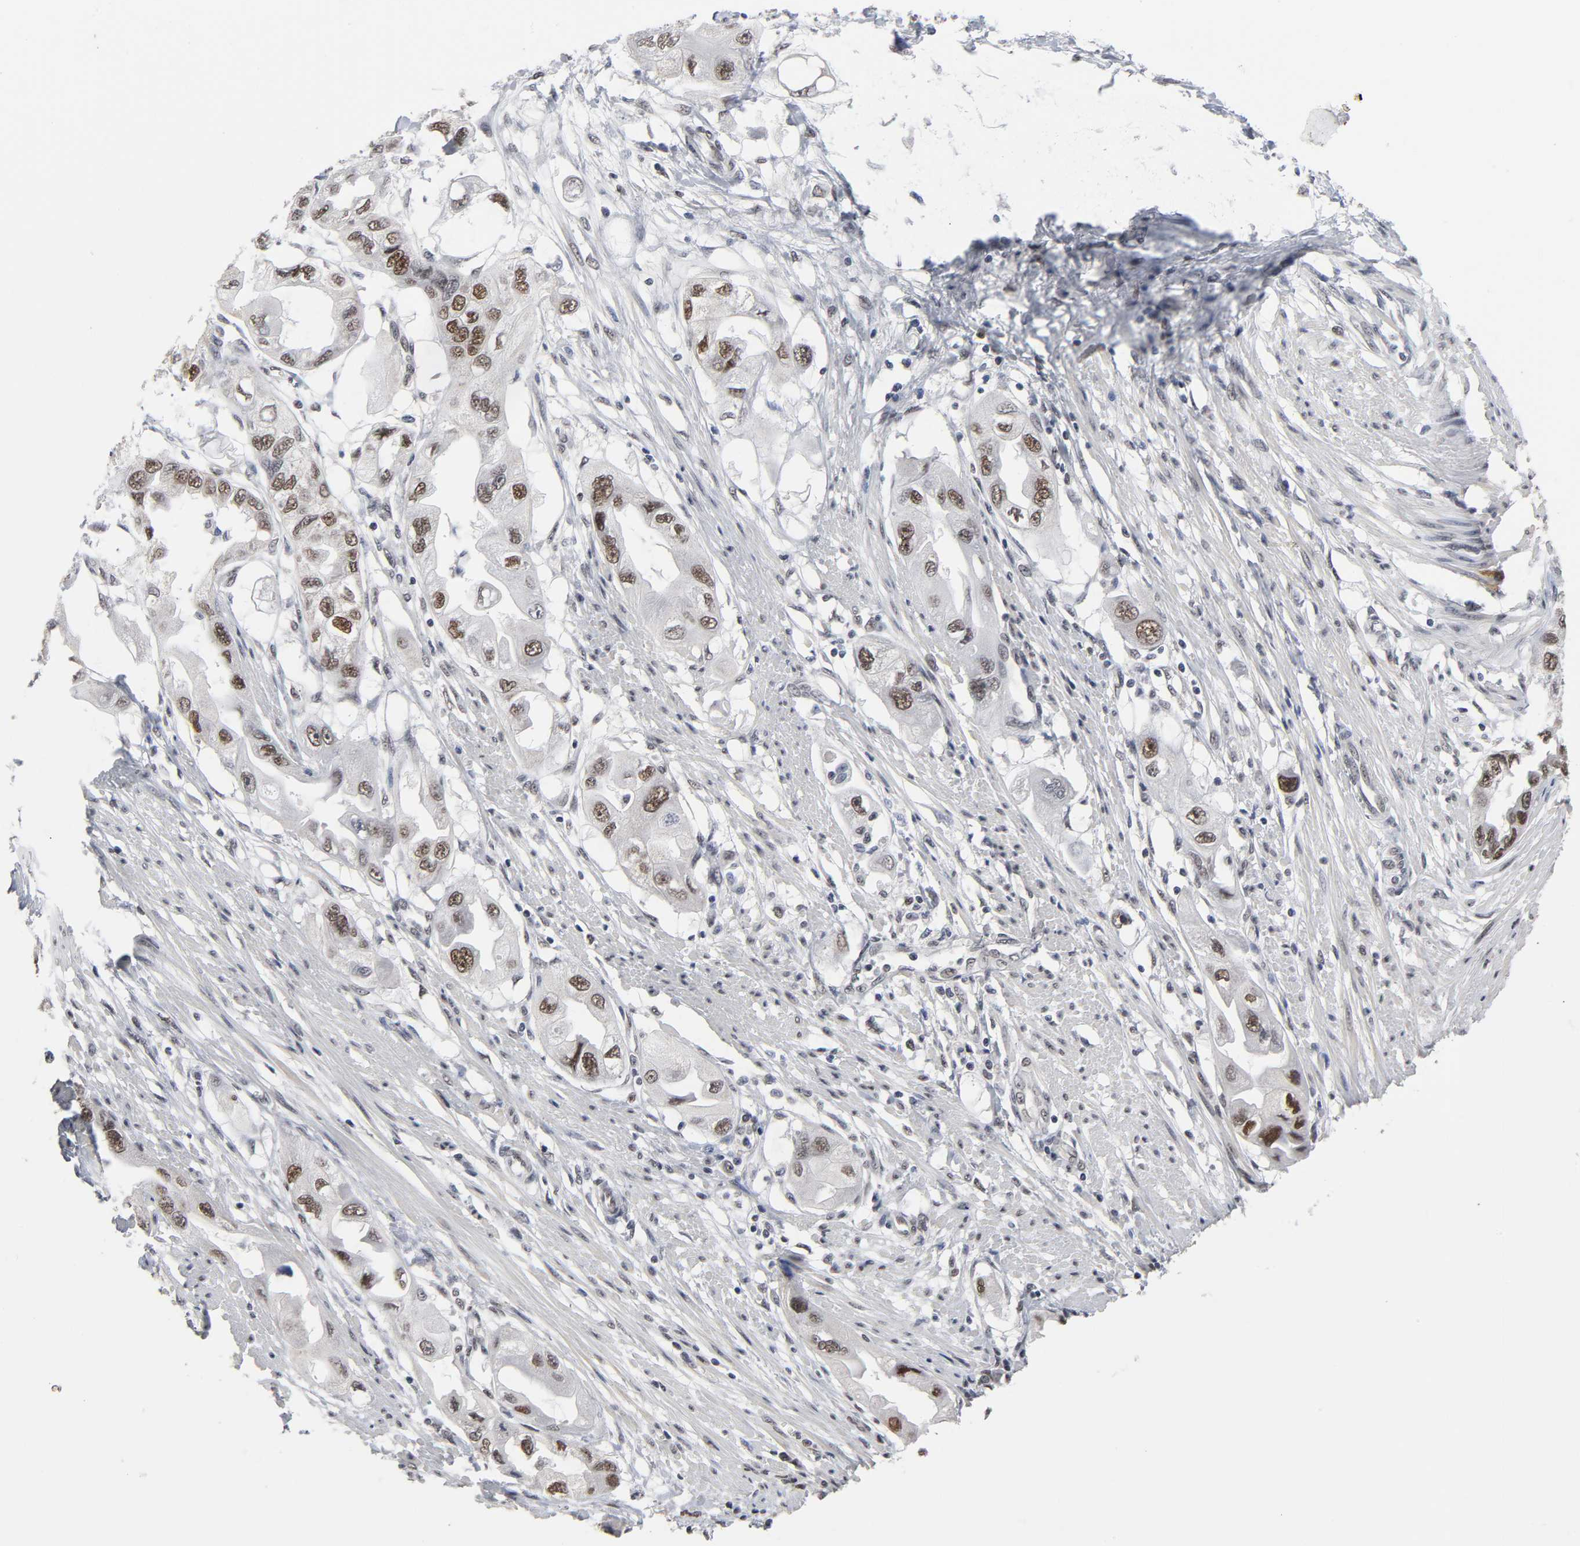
{"staining": {"intensity": "moderate", "quantity": "25%-75%", "location": "nuclear"}, "tissue": "endometrial cancer", "cell_type": "Tumor cells", "image_type": "cancer", "snomed": [{"axis": "morphology", "description": "Adenocarcinoma, NOS"}, {"axis": "topography", "description": "Endometrium"}], "caption": "Human endometrial cancer stained with a brown dye reveals moderate nuclear positive expression in about 25%-75% of tumor cells.", "gene": "TRIM33", "patient": {"sex": "female", "age": 67}}